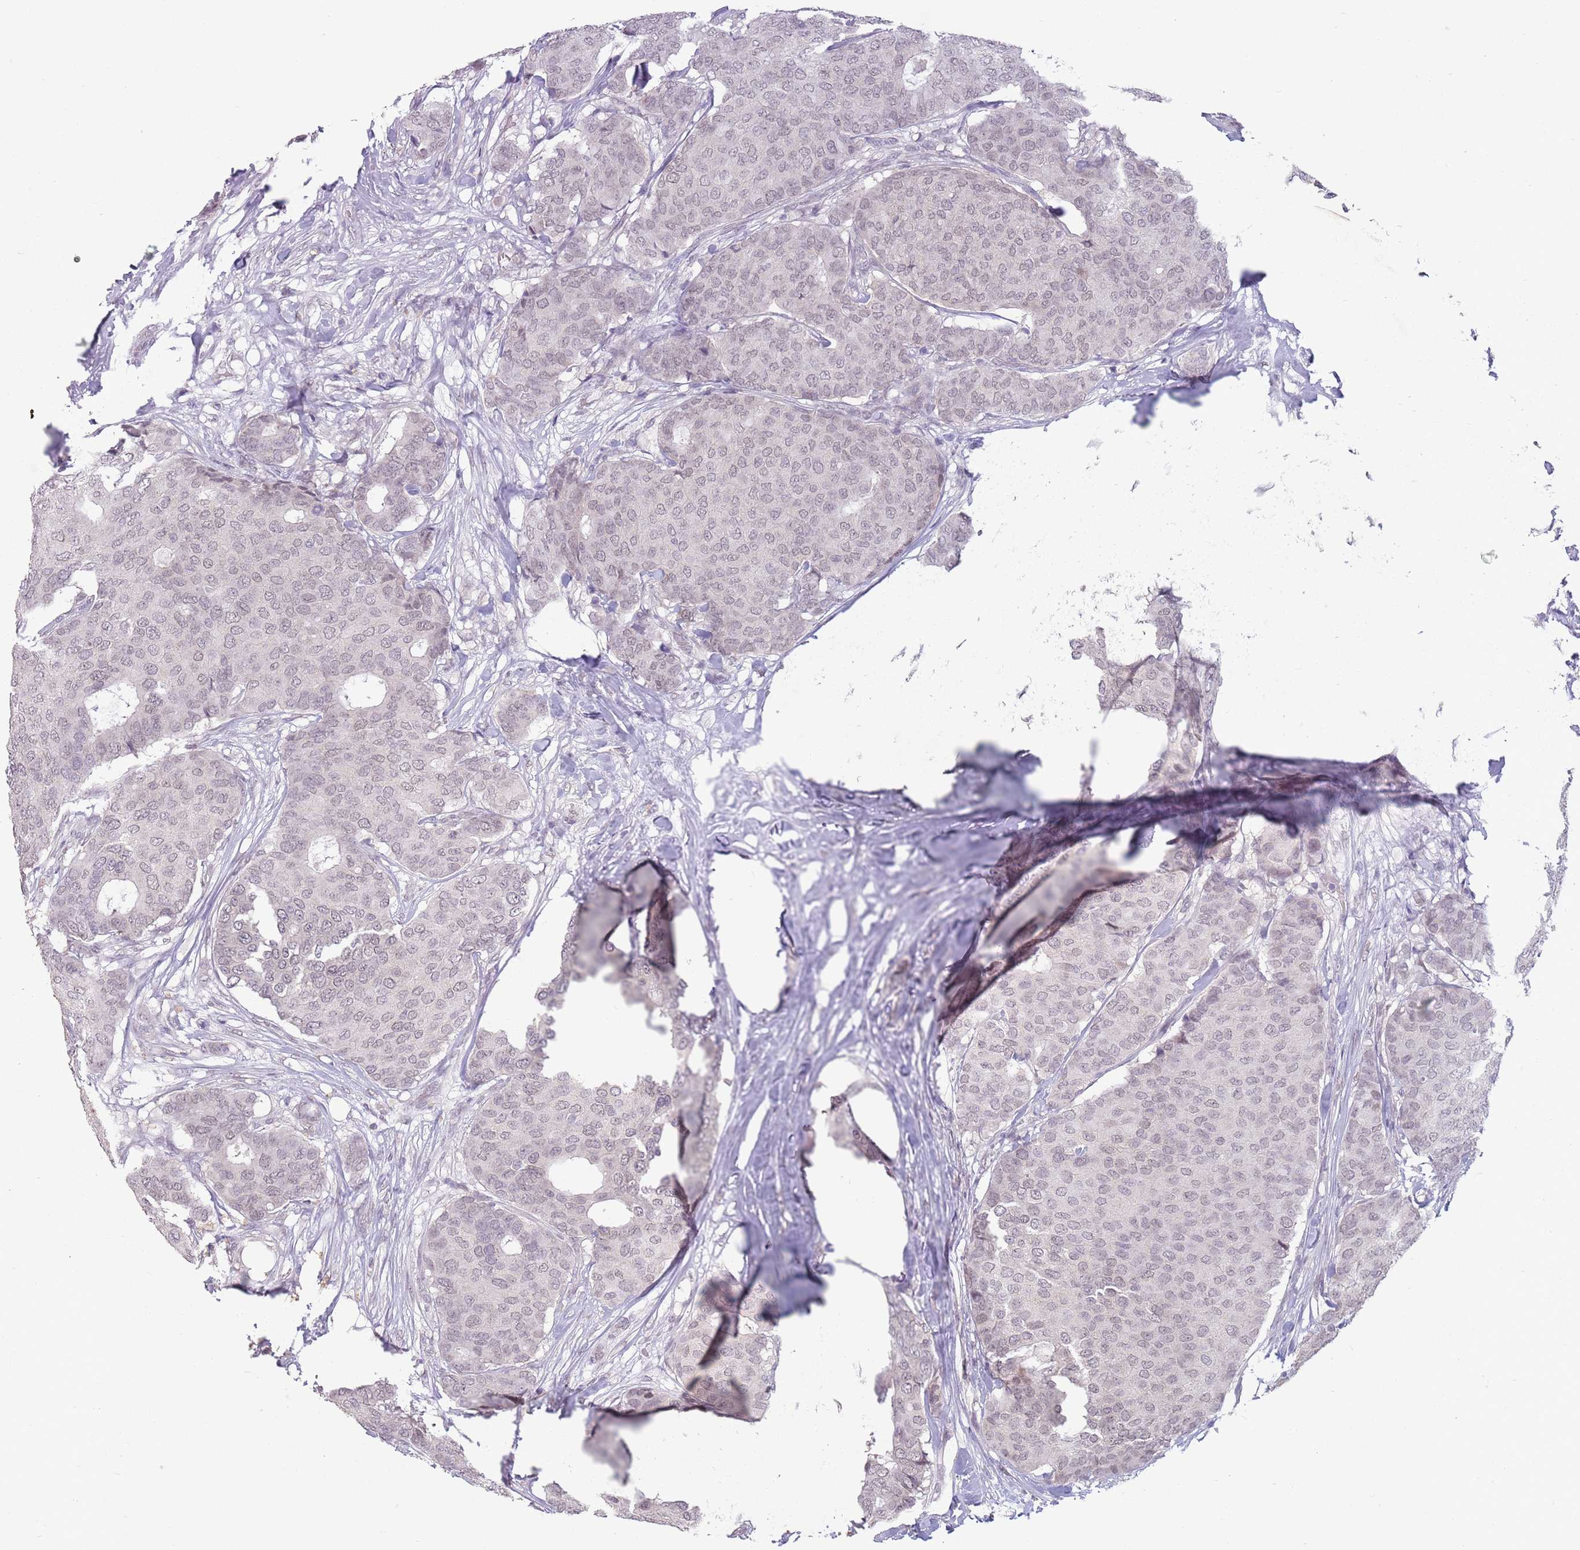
{"staining": {"intensity": "weak", "quantity": "<25%", "location": "nuclear"}, "tissue": "breast cancer", "cell_type": "Tumor cells", "image_type": "cancer", "snomed": [{"axis": "morphology", "description": "Duct carcinoma"}, {"axis": "topography", "description": "Breast"}], "caption": "An immunohistochemistry micrograph of breast cancer (intraductal carcinoma) is shown. There is no staining in tumor cells of breast cancer (intraductal carcinoma).", "gene": "ZNF574", "patient": {"sex": "female", "age": 75}}